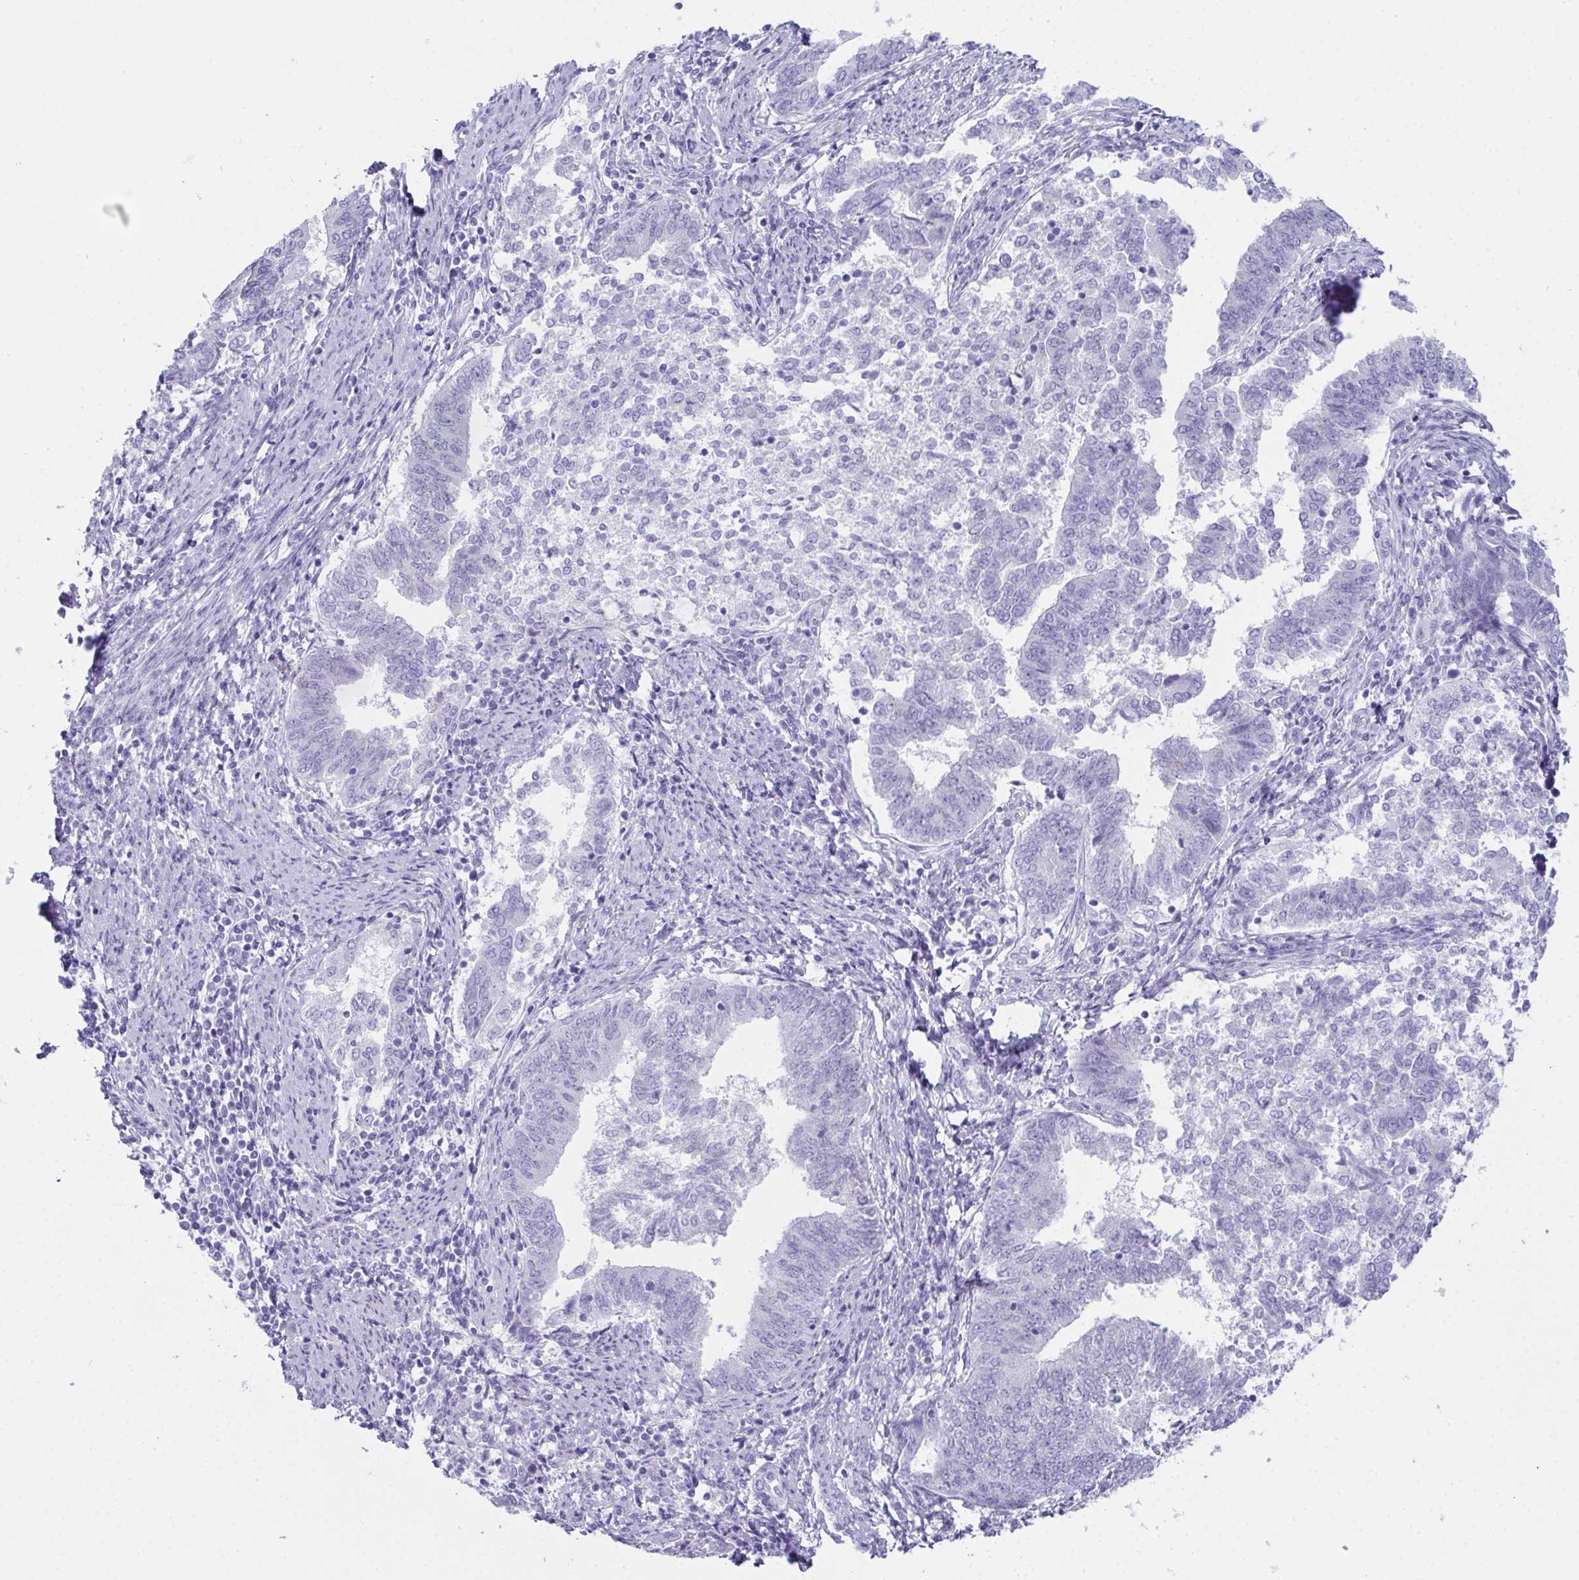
{"staining": {"intensity": "negative", "quantity": "none", "location": "none"}, "tissue": "endometrial cancer", "cell_type": "Tumor cells", "image_type": "cancer", "snomed": [{"axis": "morphology", "description": "Adenocarcinoma, NOS"}, {"axis": "topography", "description": "Endometrium"}], "caption": "Endometrial cancer stained for a protein using immunohistochemistry (IHC) displays no positivity tumor cells.", "gene": "TEX19", "patient": {"sex": "female", "age": 65}}